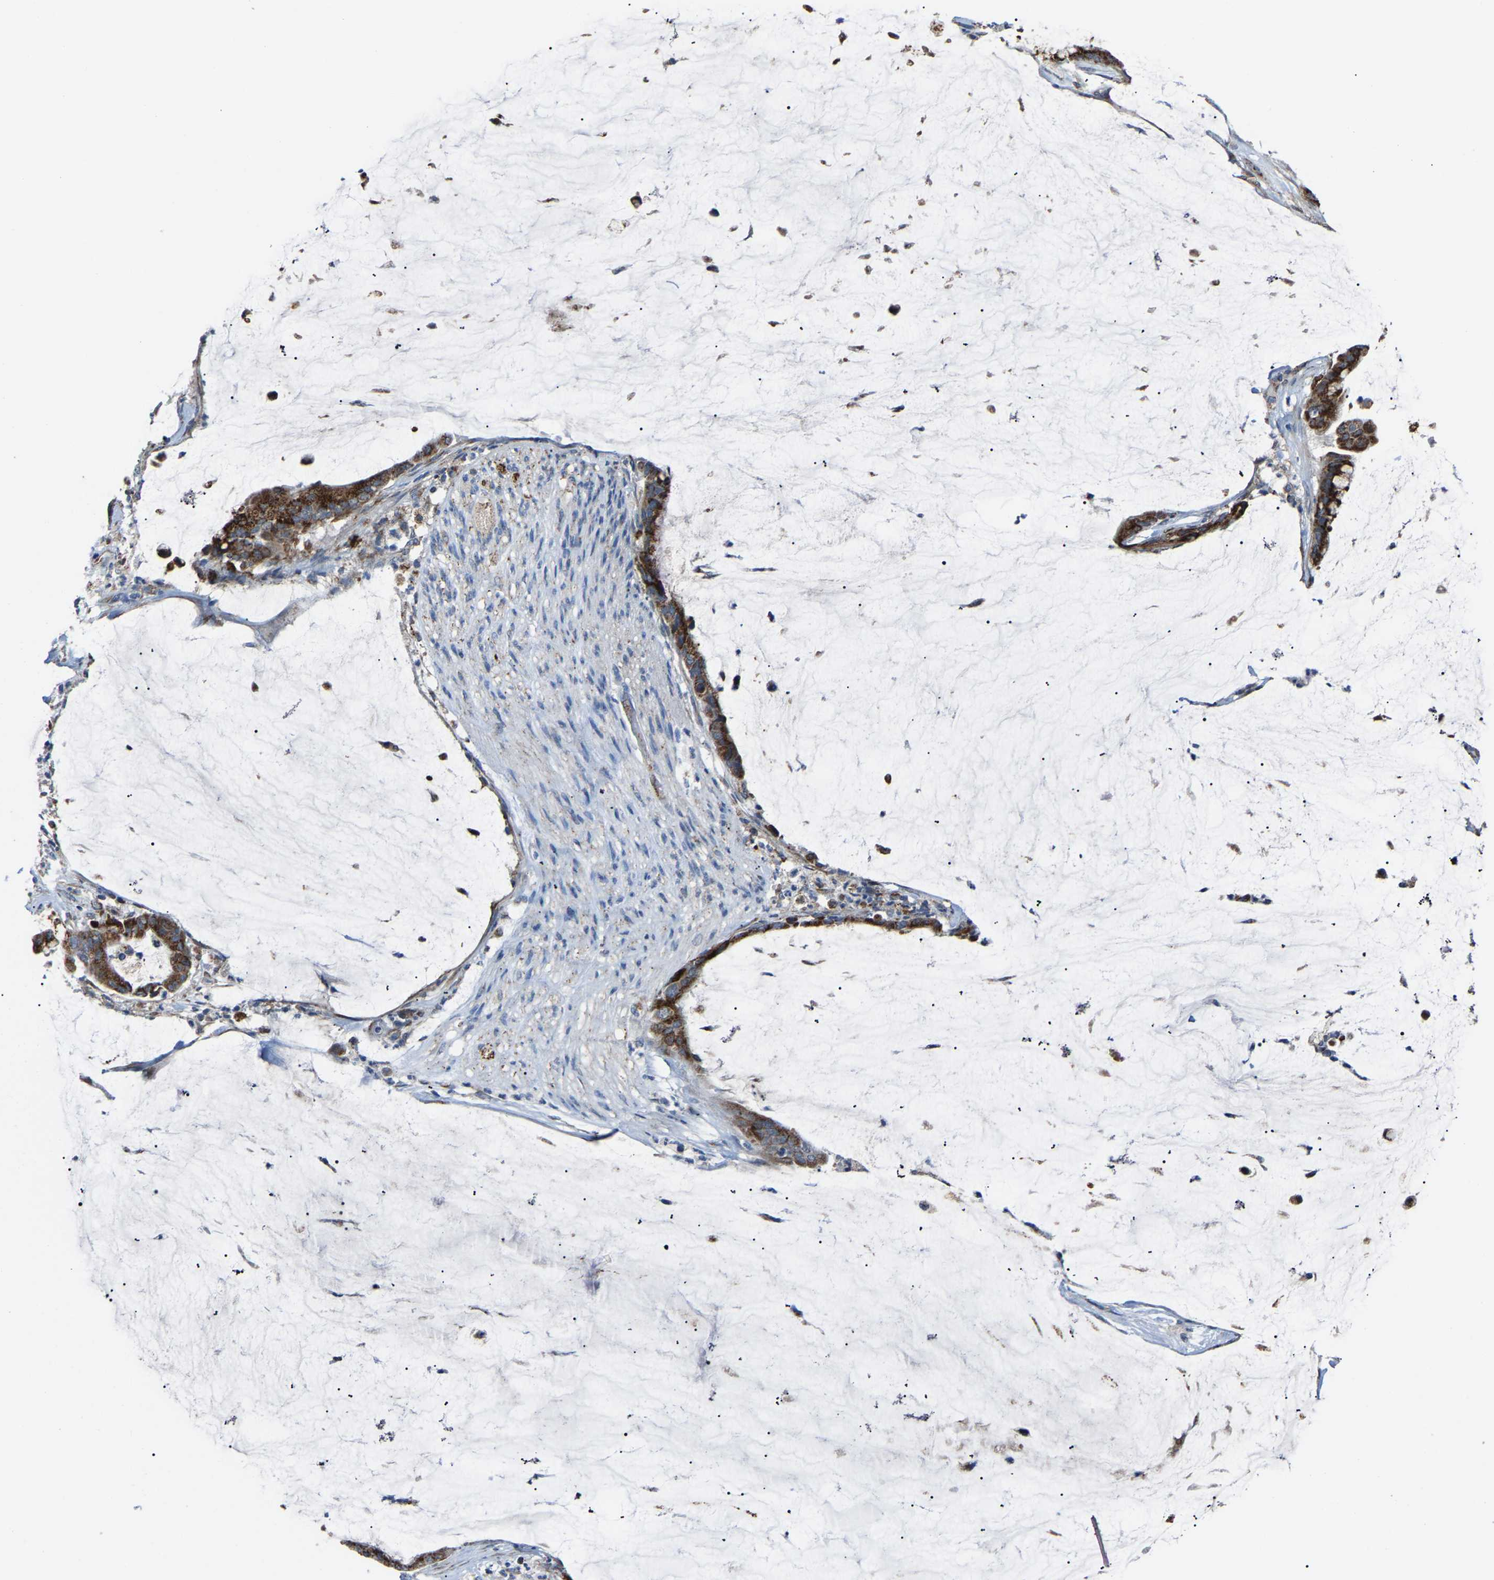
{"staining": {"intensity": "strong", "quantity": ">75%", "location": "cytoplasmic/membranous"}, "tissue": "pancreatic cancer", "cell_type": "Tumor cells", "image_type": "cancer", "snomed": [{"axis": "morphology", "description": "Adenocarcinoma, NOS"}, {"axis": "topography", "description": "Pancreas"}], "caption": "Immunohistochemistry (IHC) of human pancreatic adenocarcinoma exhibits high levels of strong cytoplasmic/membranous staining in approximately >75% of tumor cells.", "gene": "CANT1", "patient": {"sex": "male", "age": 41}}